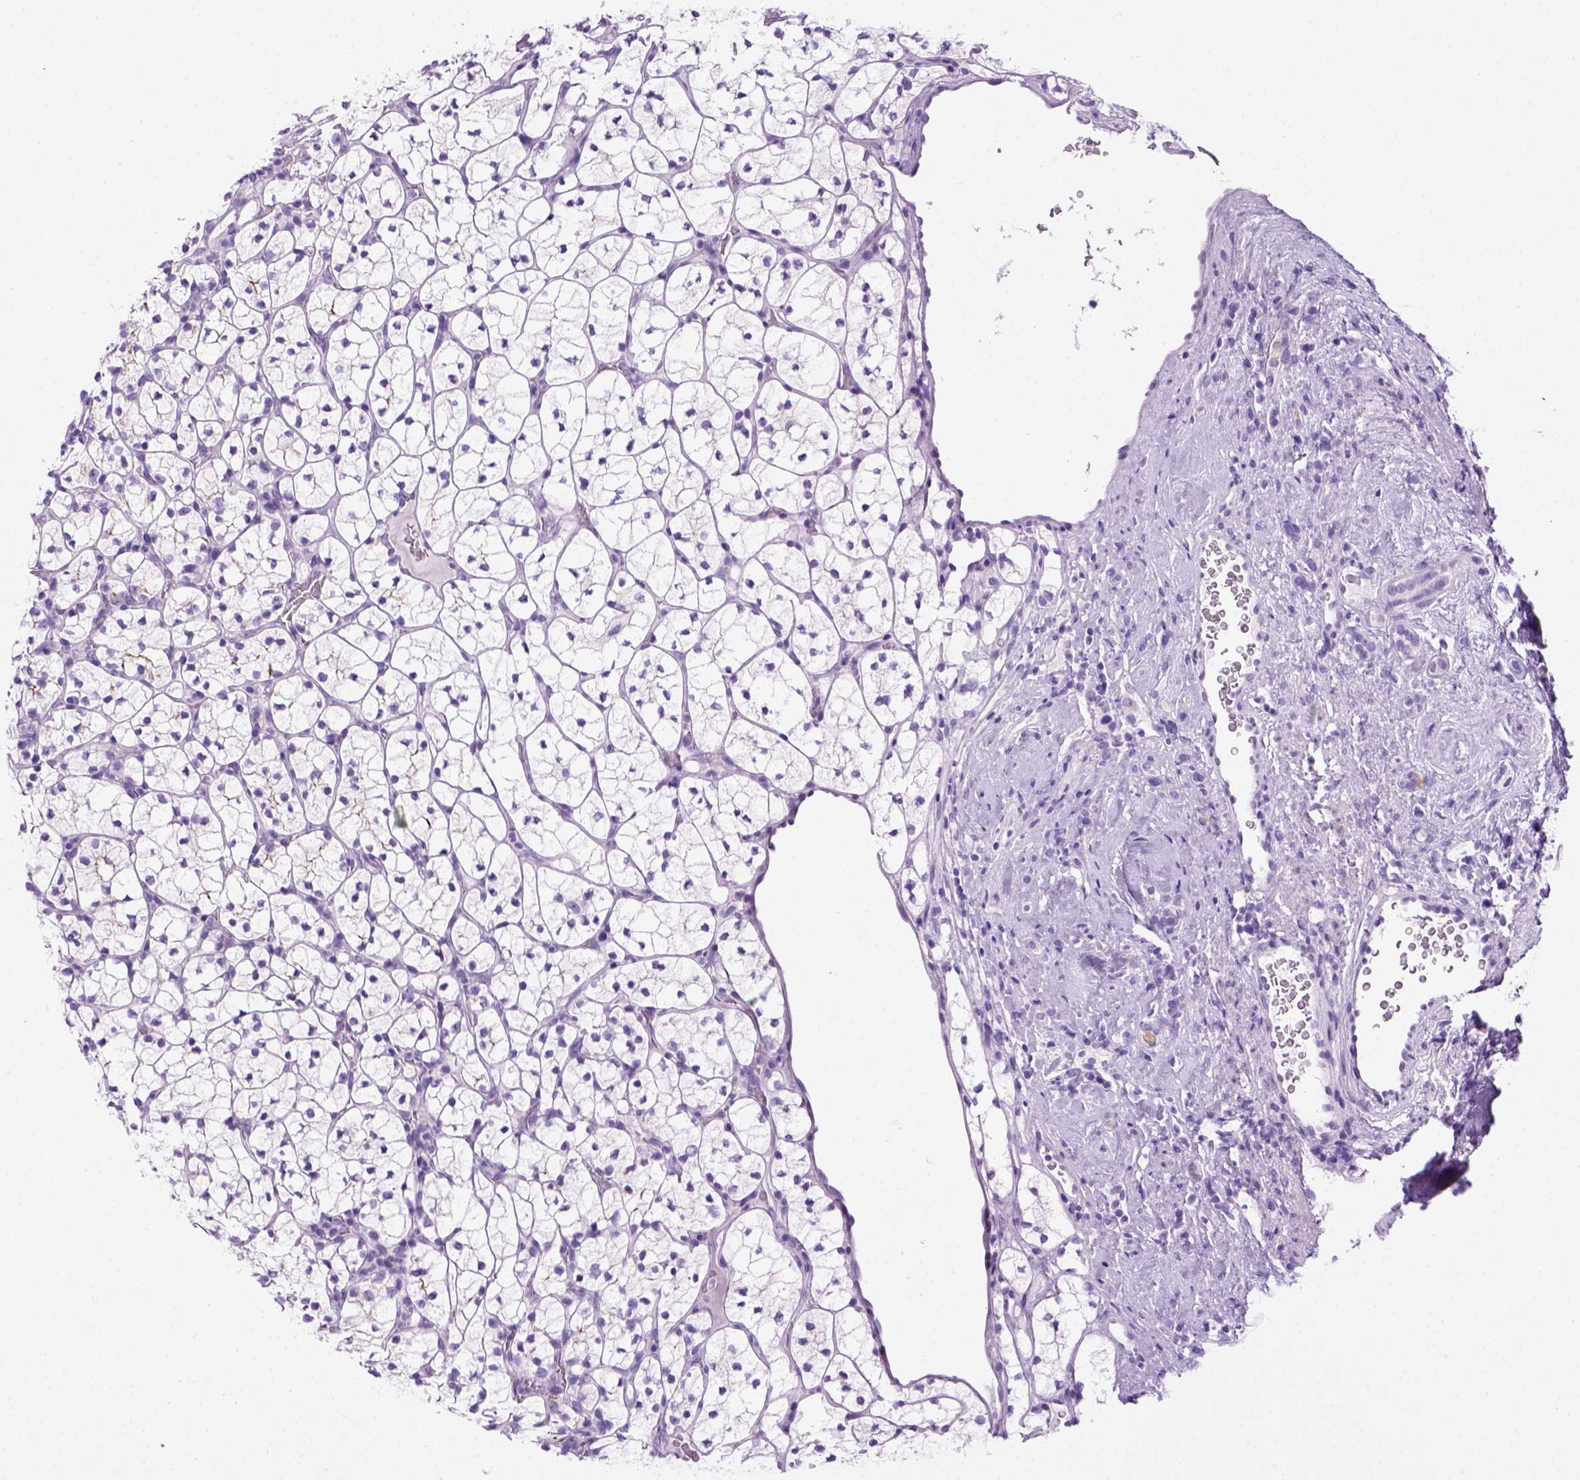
{"staining": {"intensity": "negative", "quantity": "none", "location": "none"}, "tissue": "renal cancer", "cell_type": "Tumor cells", "image_type": "cancer", "snomed": [{"axis": "morphology", "description": "Adenocarcinoma, NOS"}, {"axis": "topography", "description": "Kidney"}], "caption": "IHC image of human renal cancer stained for a protein (brown), which shows no positivity in tumor cells.", "gene": "SGCG", "patient": {"sex": "female", "age": 89}}